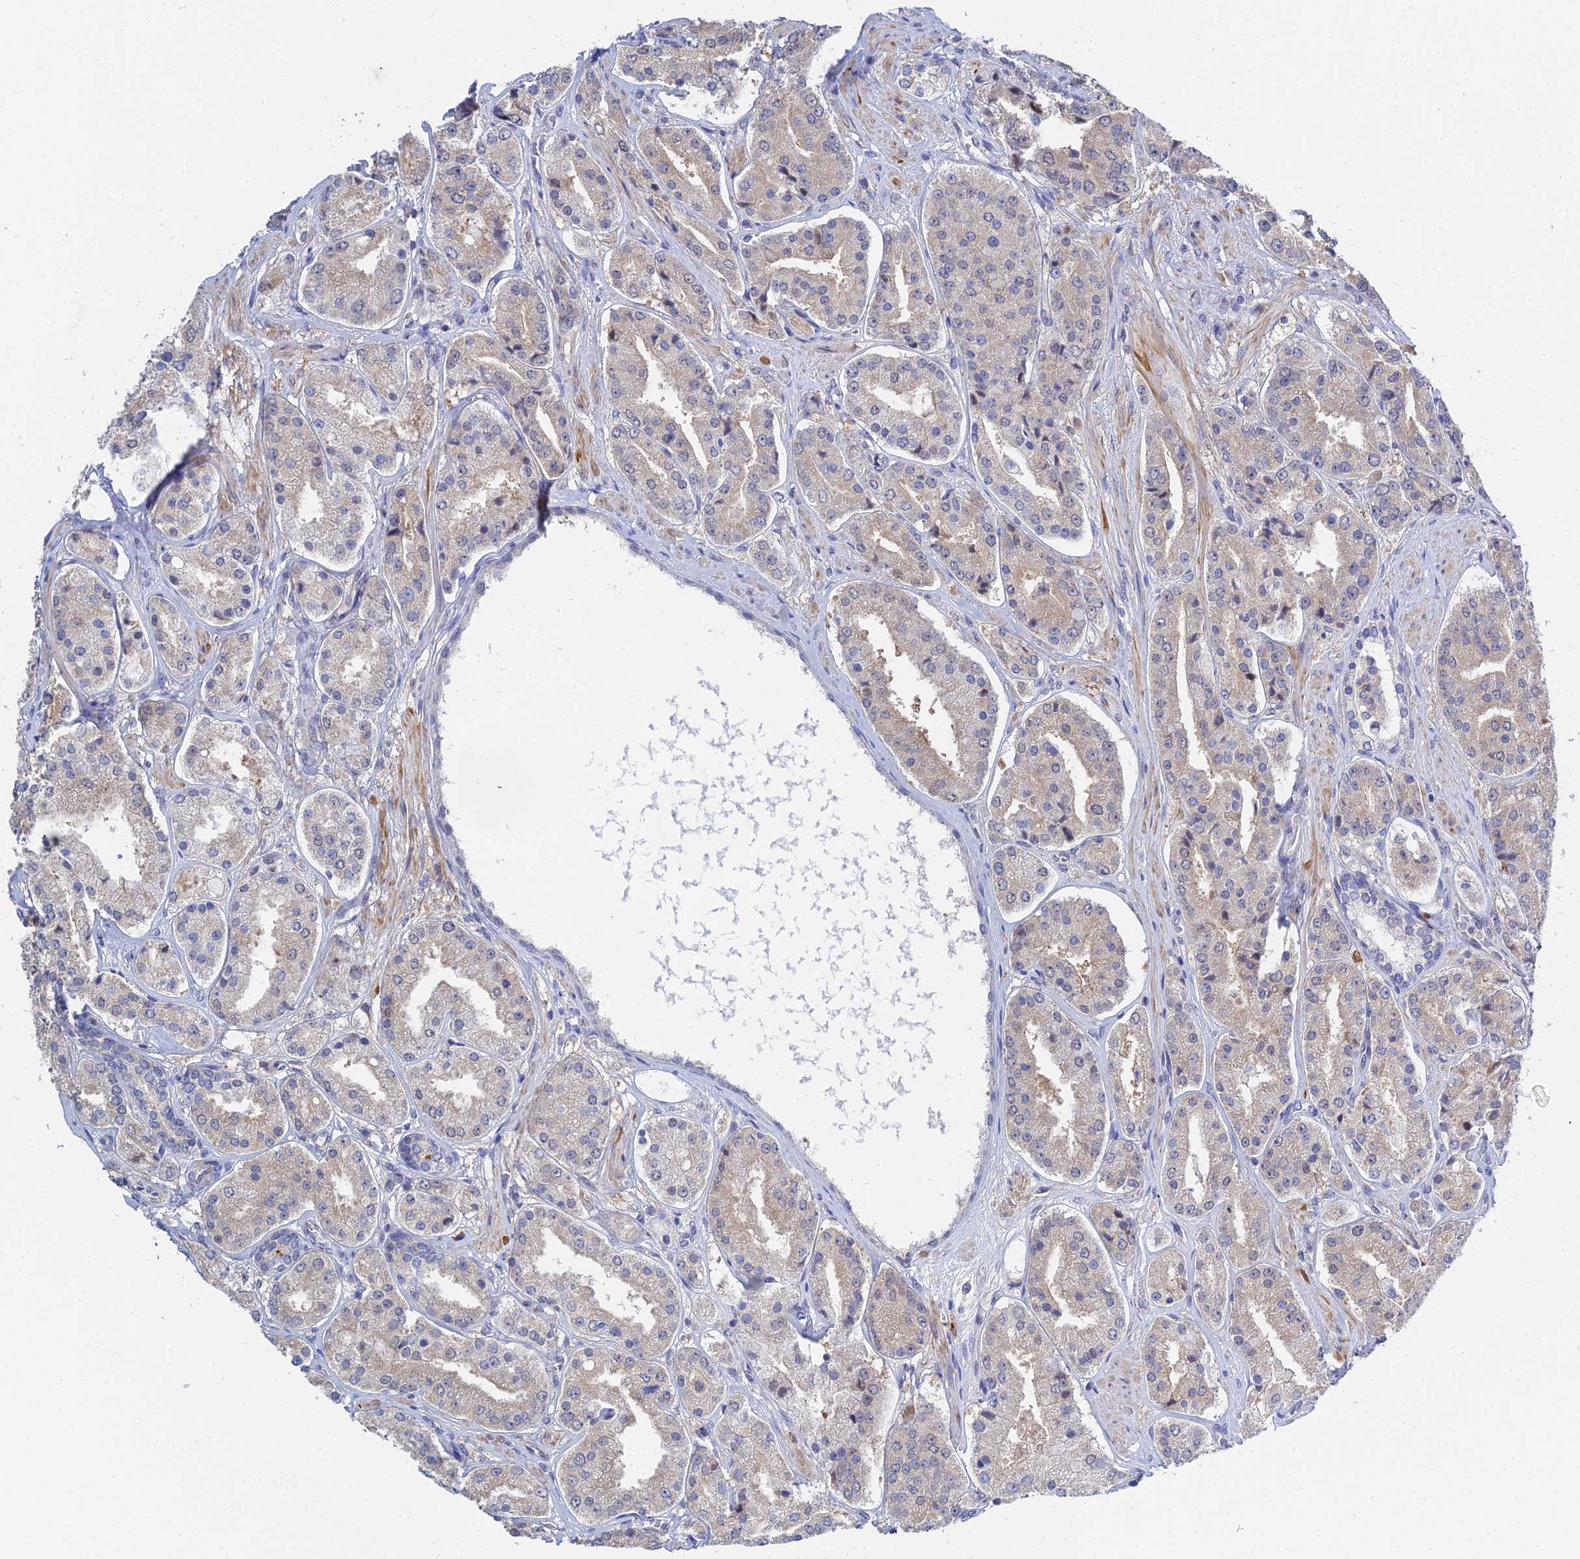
{"staining": {"intensity": "negative", "quantity": "none", "location": "none"}, "tissue": "prostate cancer", "cell_type": "Tumor cells", "image_type": "cancer", "snomed": [{"axis": "morphology", "description": "Adenocarcinoma, High grade"}, {"axis": "topography", "description": "Prostate"}], "caption": "IHC micrograph of neoplastic tissue: prostate cancer stained with DAB shows no significant protein staining in tumor cells. (DAB (3,3'-diaminobenzidine) immunohistochemistry (IHC), high magnification).", "gene": "DNAH14", "patient": {"sex": "male", "age": 63}}